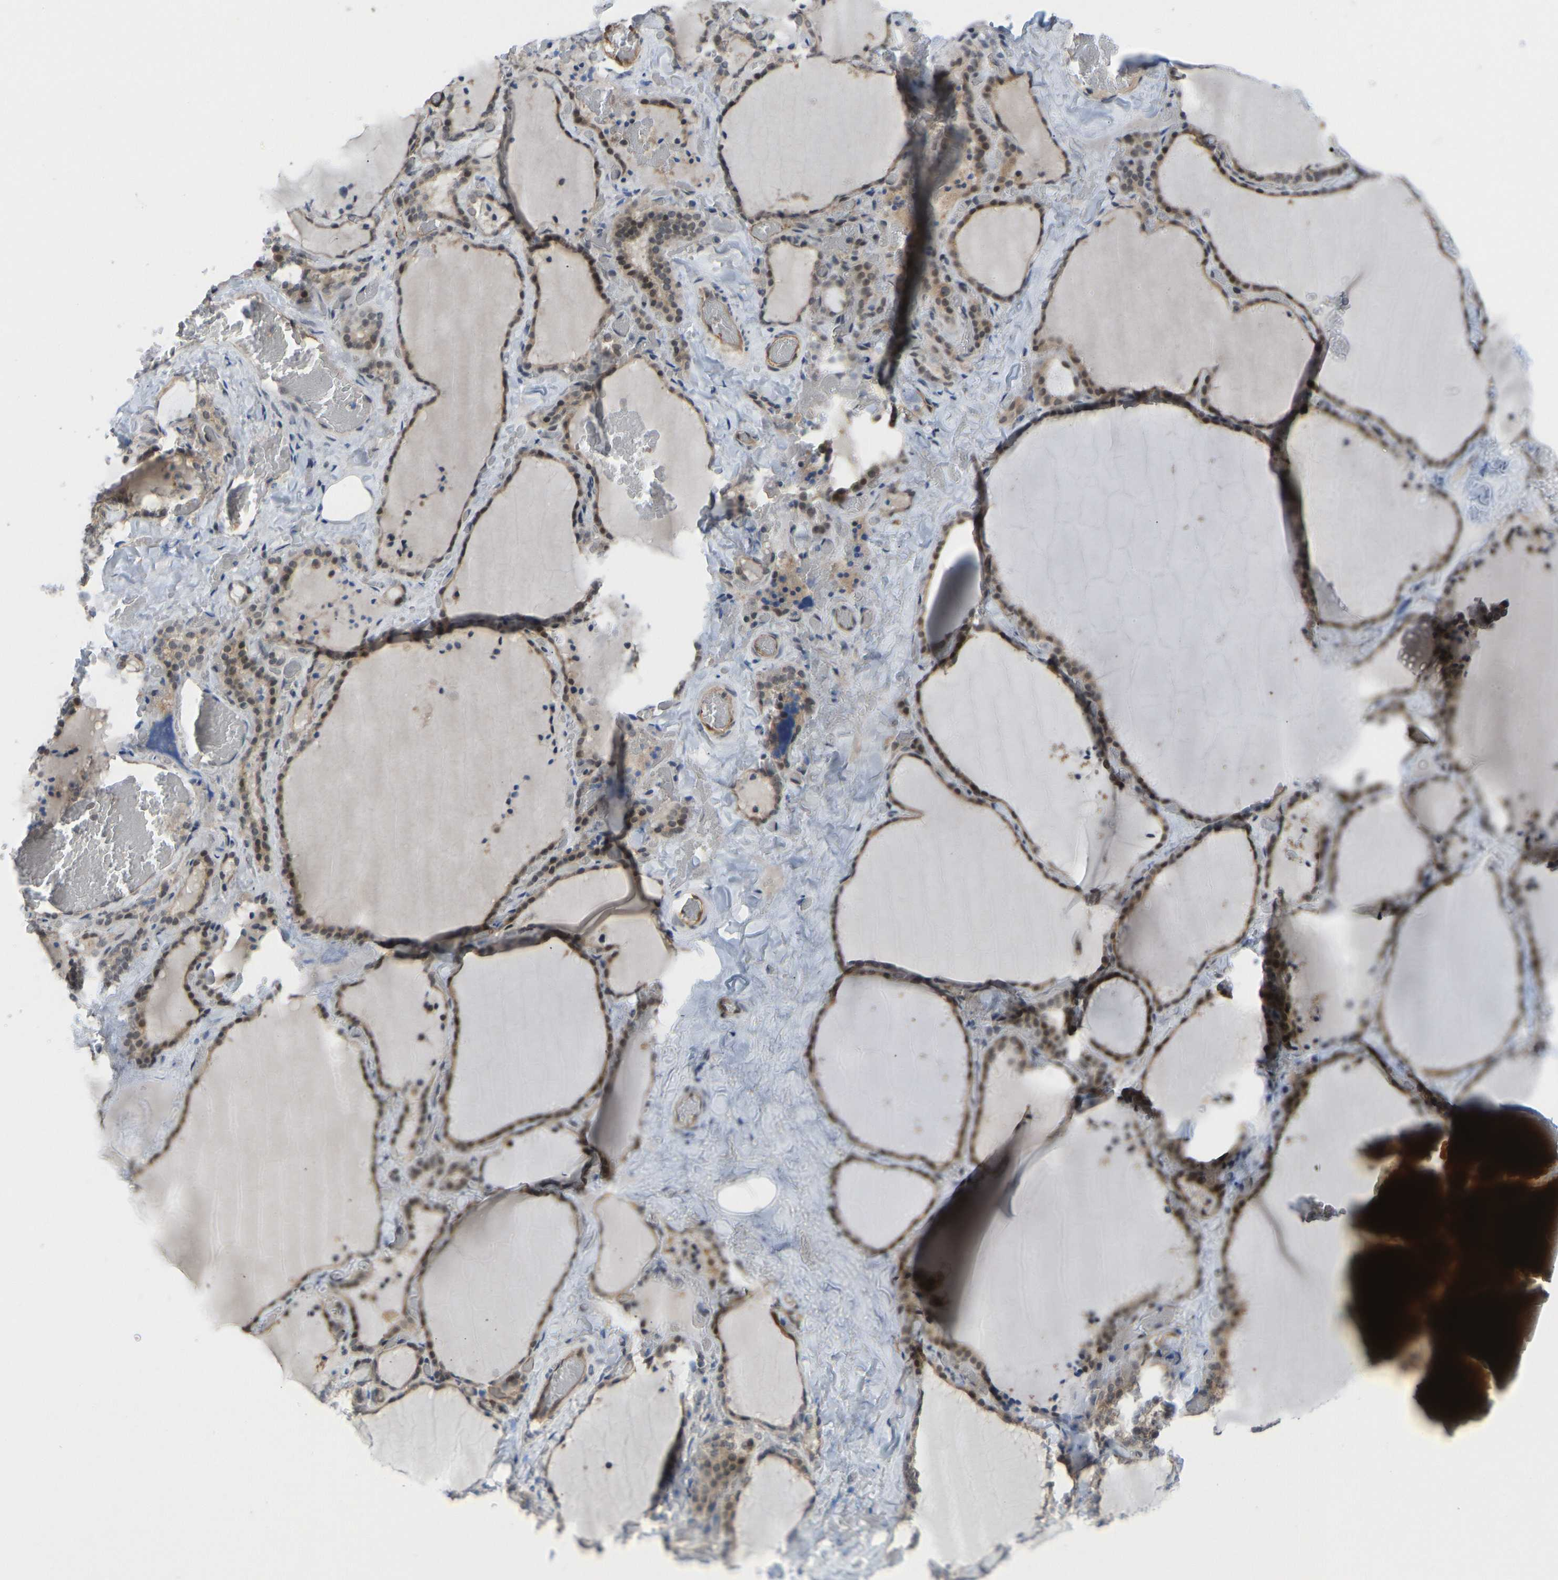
{"staining": {"intensity": "moderate", "quantity": ">75%", "location": "cytoplasmic/membranous,nuclear"}, "tissue": "thyroid gland", "cell_type": "Glandular cells", "image_type": "normal", "snomed": [{"axis": "morphology", "description": "Normal tissue, NOS"}, {"axis": "topography", "description": "Thyroid gland"}], "caption": "Protein expression by immunohistochemistry demonstrates moderate cytoplasmic/membranous,nuclear positivity in approximately >75% of glandular cells in benign thyroid gland. (DAB IHC, brown staining for protein, blue staining for nuclei).", "gene": "CCT8", "patient": {"sex": "female", "age": 22}}